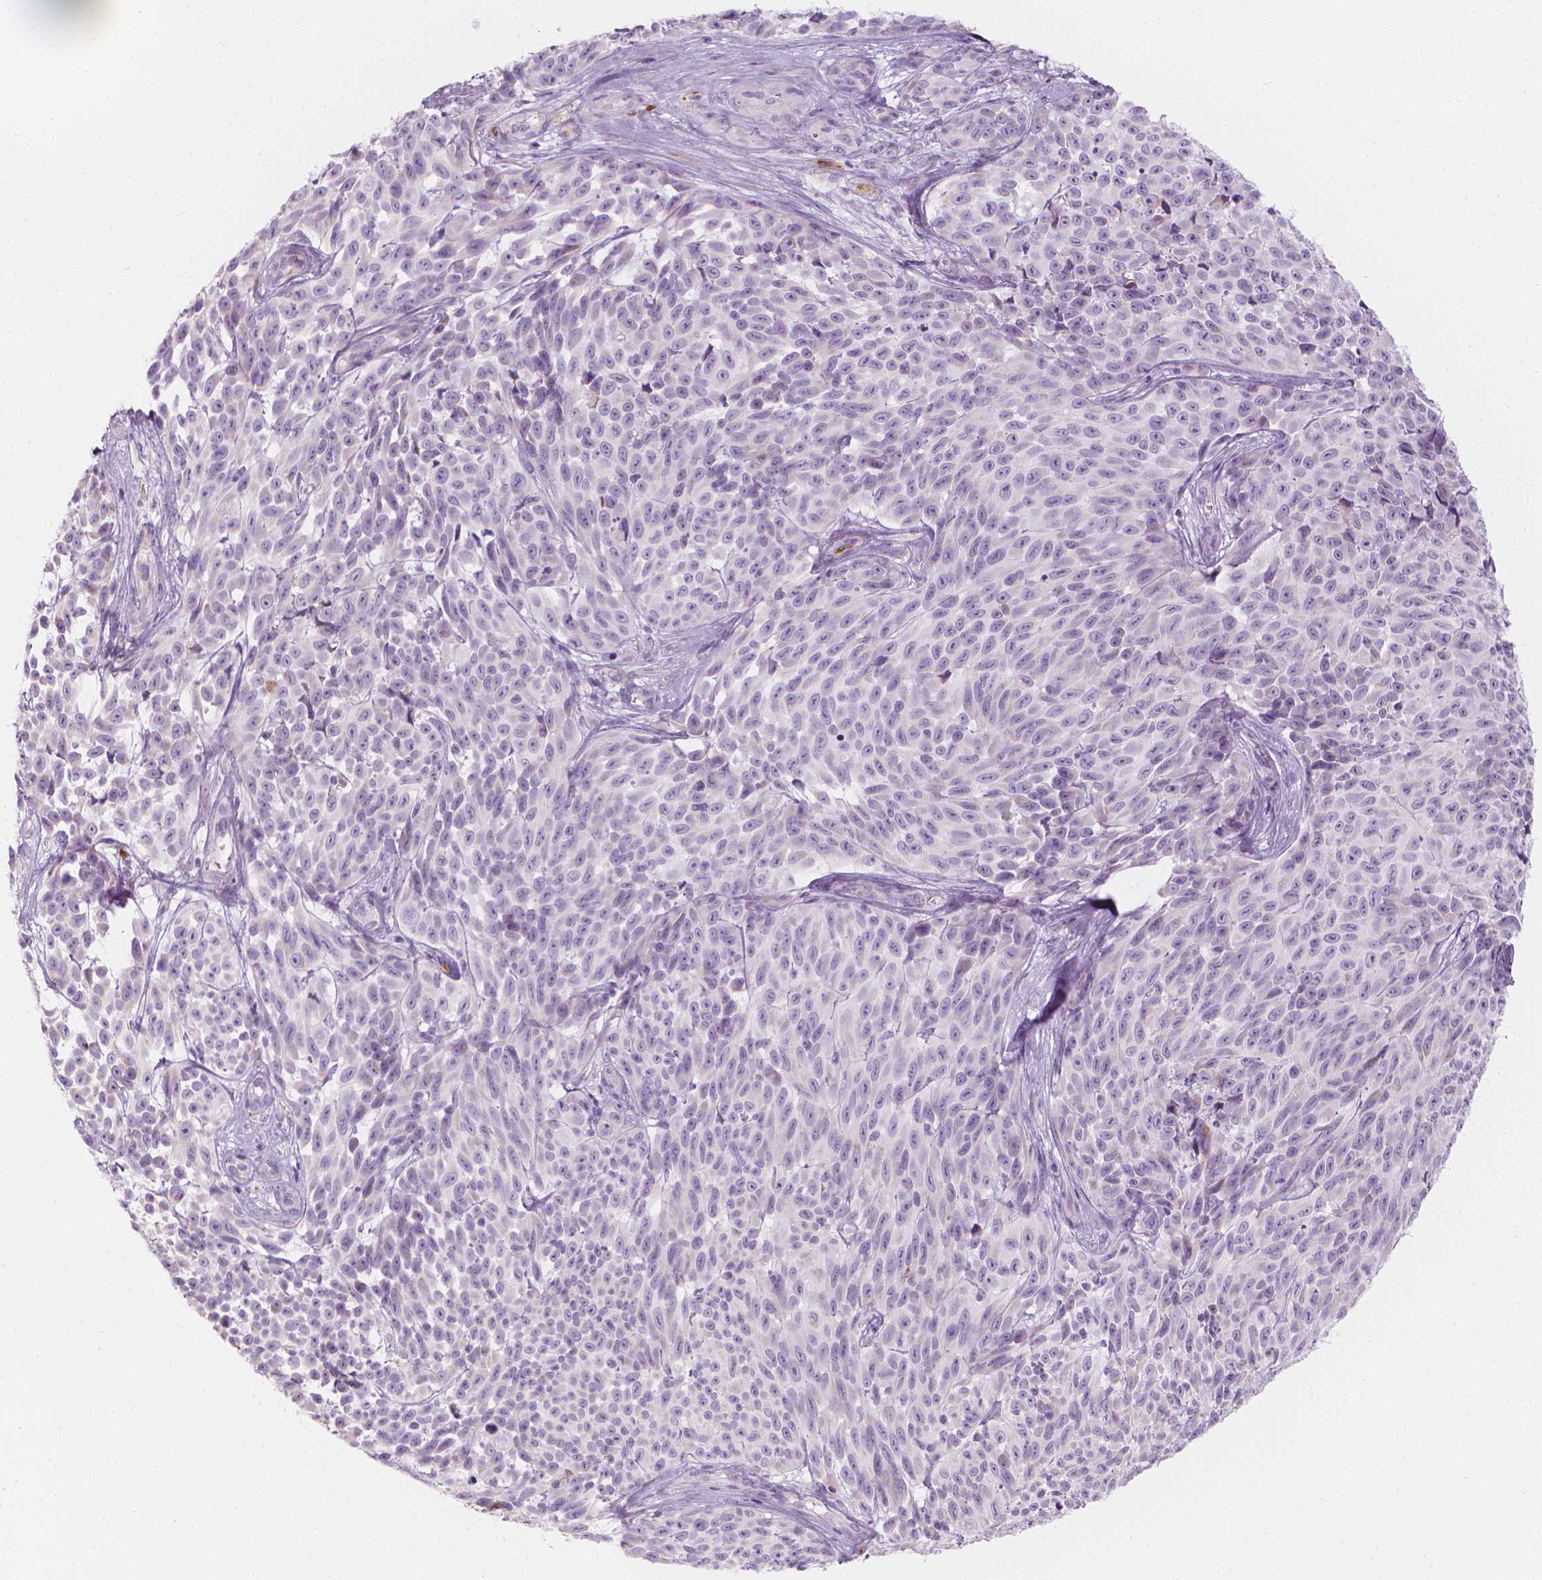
{"staining": {"intensity": "negative", "quantity": "none", "location": "none"}, "tissue": "melanoma", "cell_type": "Tumor cells", "image_type": "cancer", "snomed": [{"axis": "morphology", "description": "Malignant melanoma, NOS"}, {"axis": "topography", "description": "Skin"}], "caption": "This is an IHC image of human malignant melanoma. There is no staining in tumor cells.", "gene": "CES1", "patient": {"sex": "female", "age": 88}}